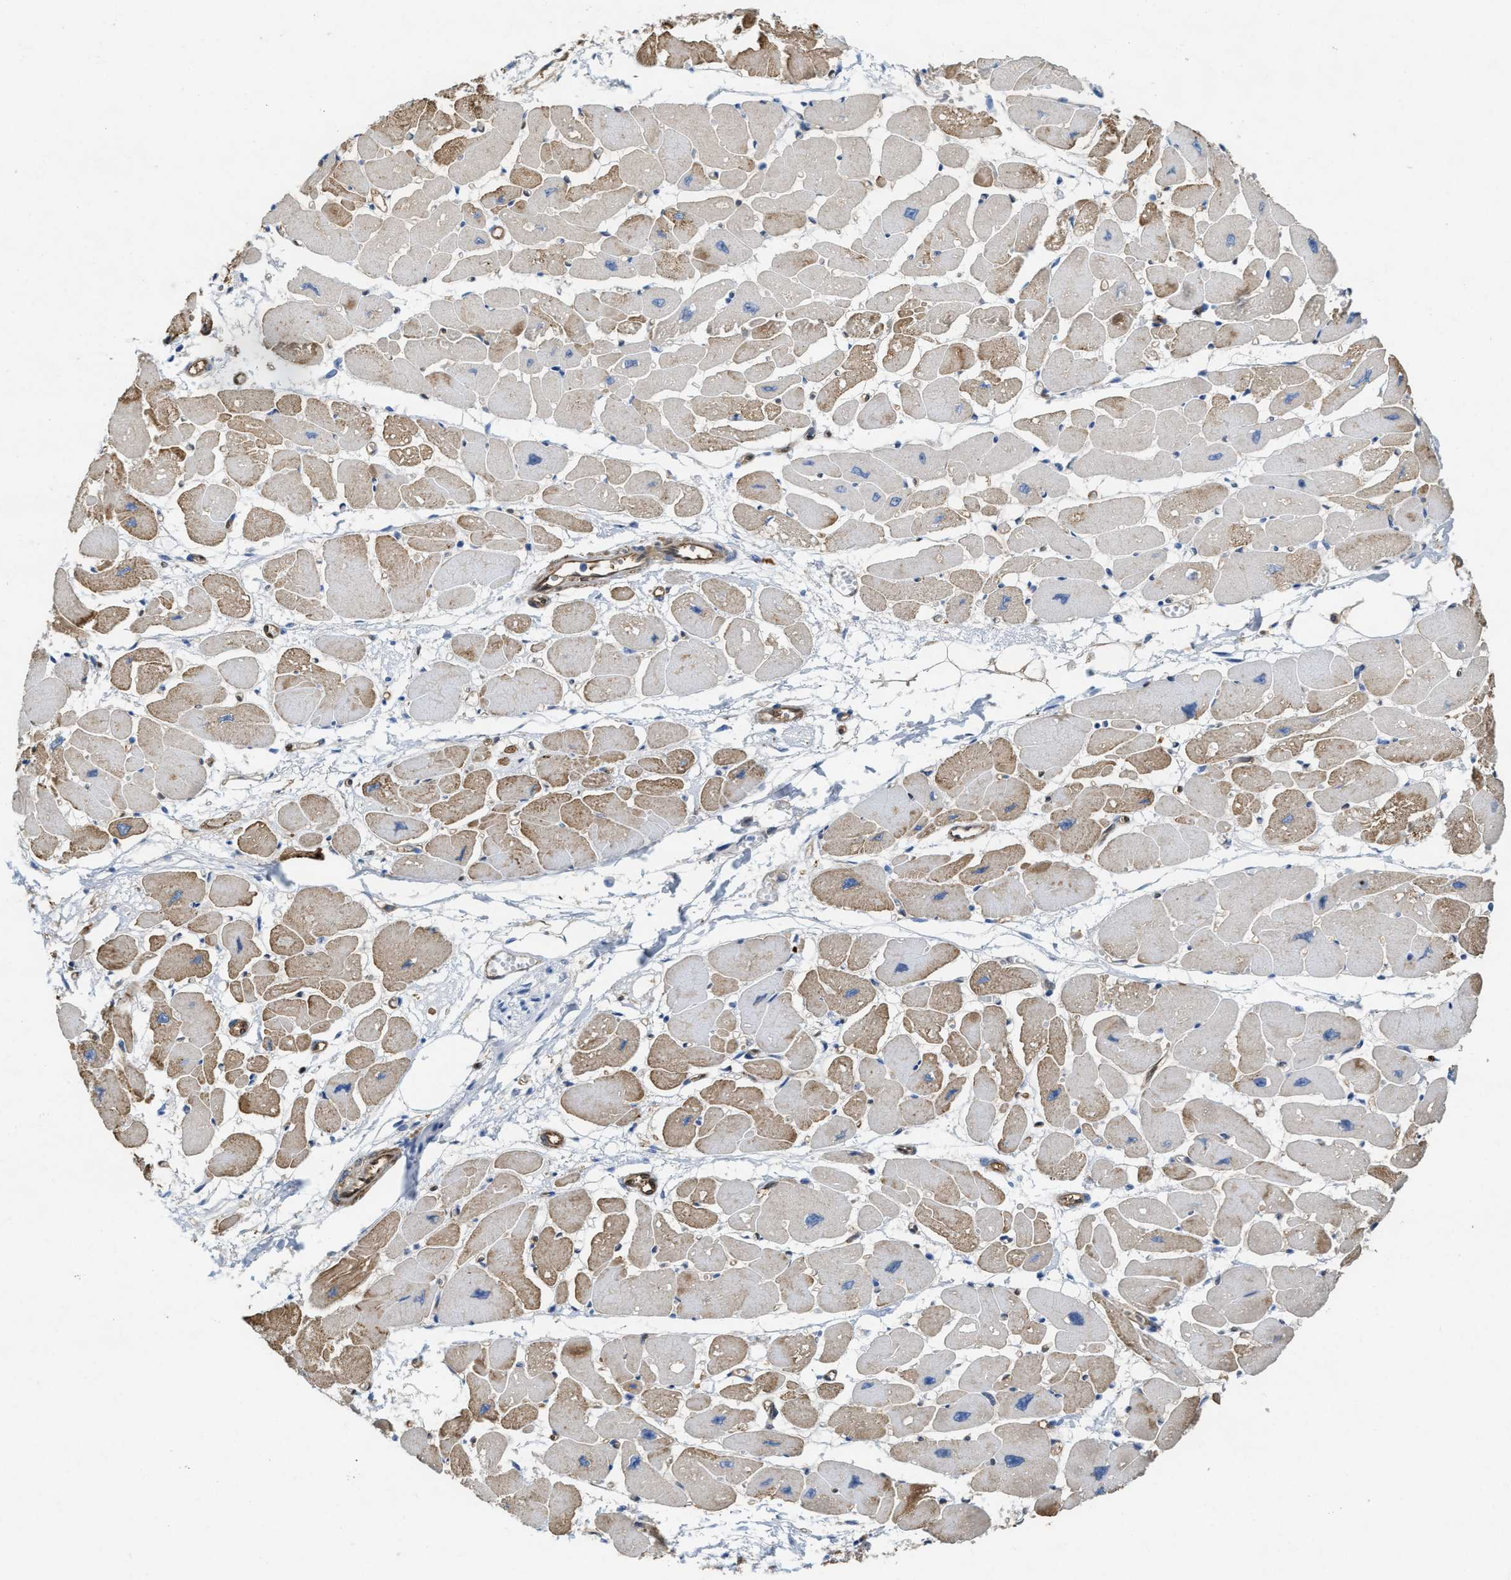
{"staining": {"intensity": "moderate", "quantity": "25%-75%", "location": "cytoplasmic/membranous"}, "tissue": "heart muscle", "cell_type": "Cardiomyocytes", "image_type": "normal", "snomed": [{"axis": "morphology", "description": "Normal tissue, NOS"}, {"axis": "topography", "description": "Heart"}], "caption": "Heart muscle stained for a protein exhibits moderate cytoplasmic/membranous positivity in cardiomyocytes. Immunohistochemistry (ihc) stains the protein of interest in brown and the nuclei are stained blue.", "gene": "ASS1", "patient": {"sex": "female", "age": 54}}